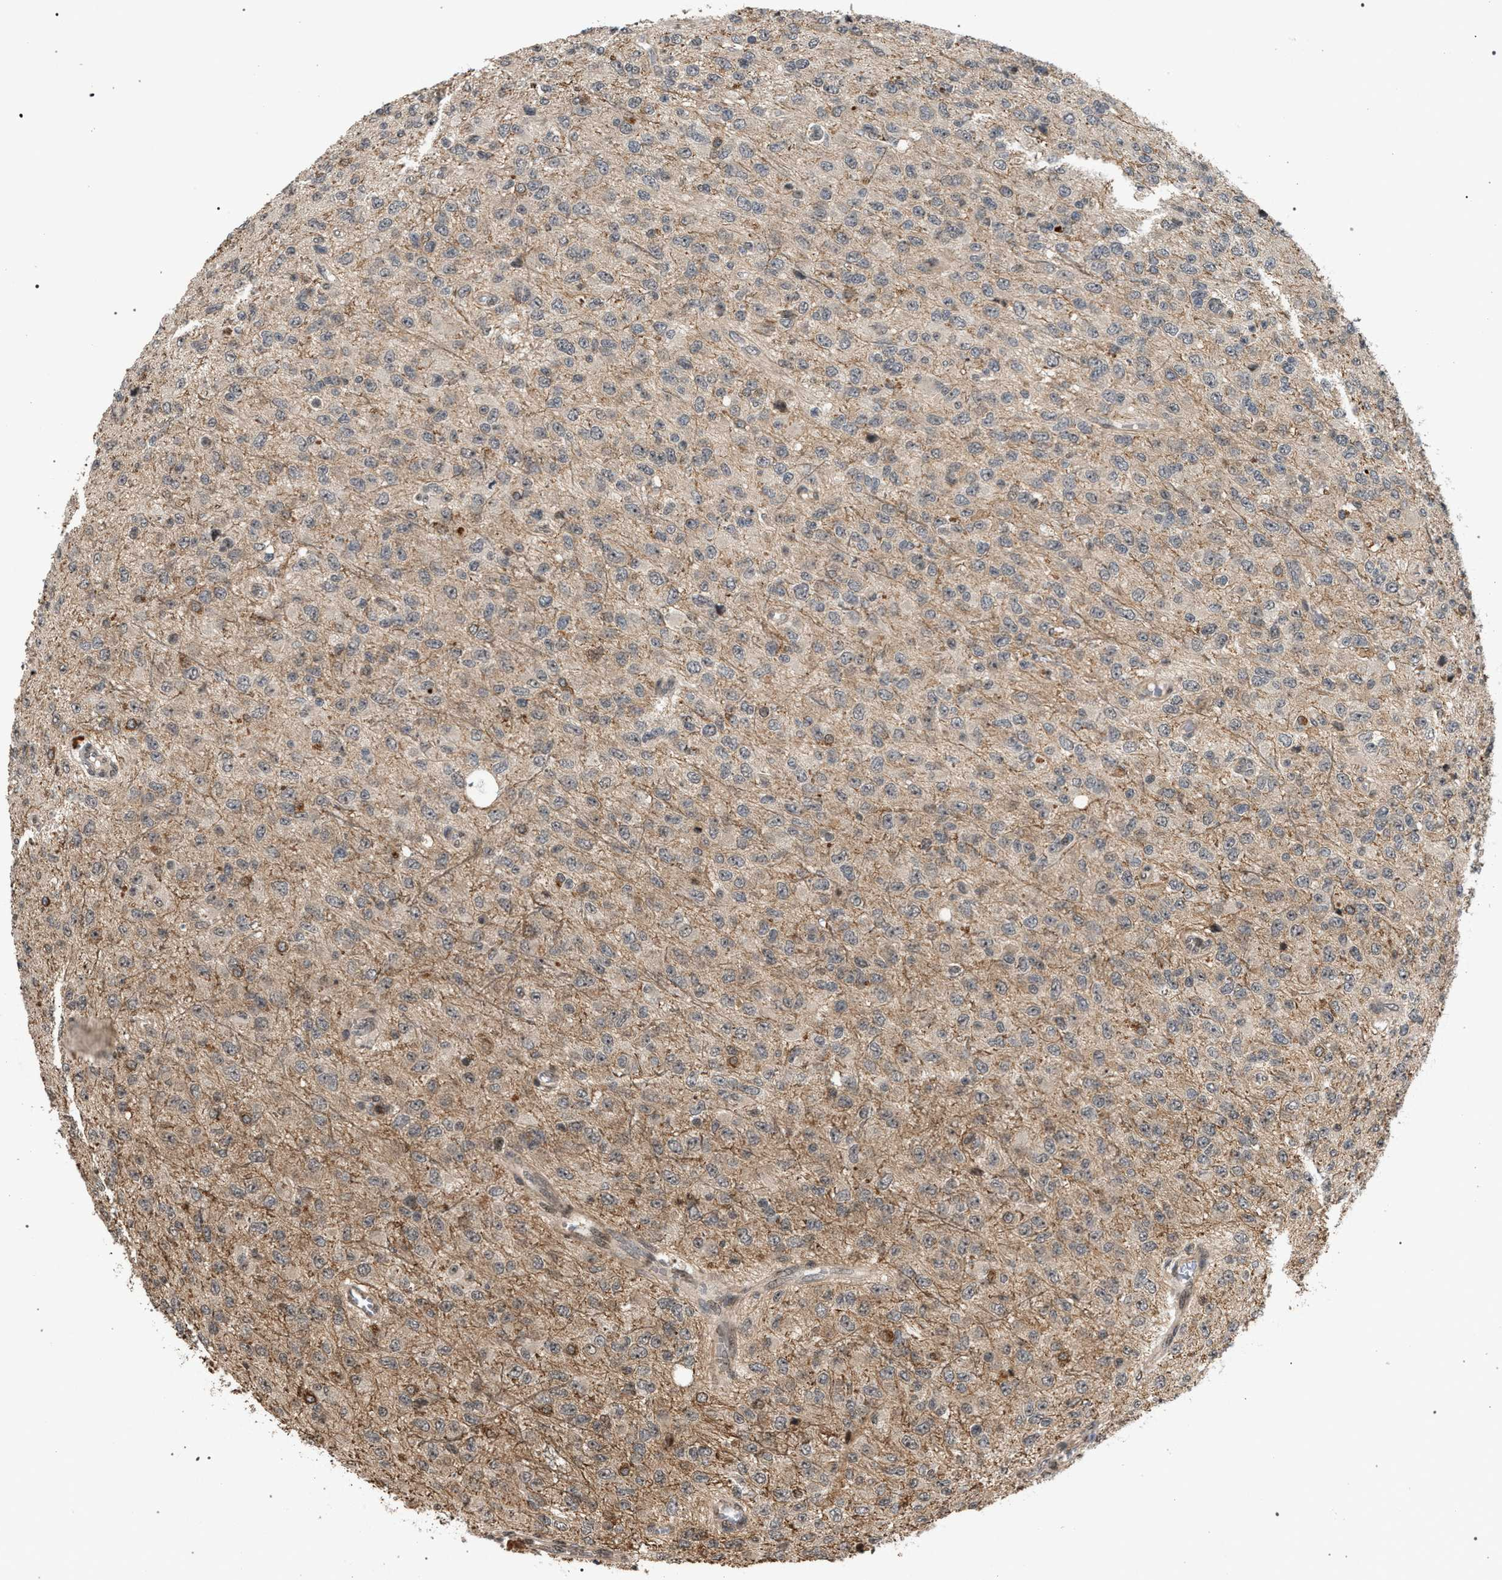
{"staining": {"intensity": "weak", "quantity": ">75%", "location": "cytoplasmic/membranous"}, "tissue": "glioma", "cell_type": "Tumor cells", "image_type": "cancer", "snomed": [{"axis": "morphology", "description": "Glioma, malignant, High grade"}, {"axis": "topography", "description": "pancreas cauda"}], "caption": "This is a histology image of IHC staining of malignant glioma (high-grade), which shows weak expression in the cytoplasmic/membranous of tumor cells.", "gene": "IRAK4", "patient": {"sex": "male", "age": 60}}